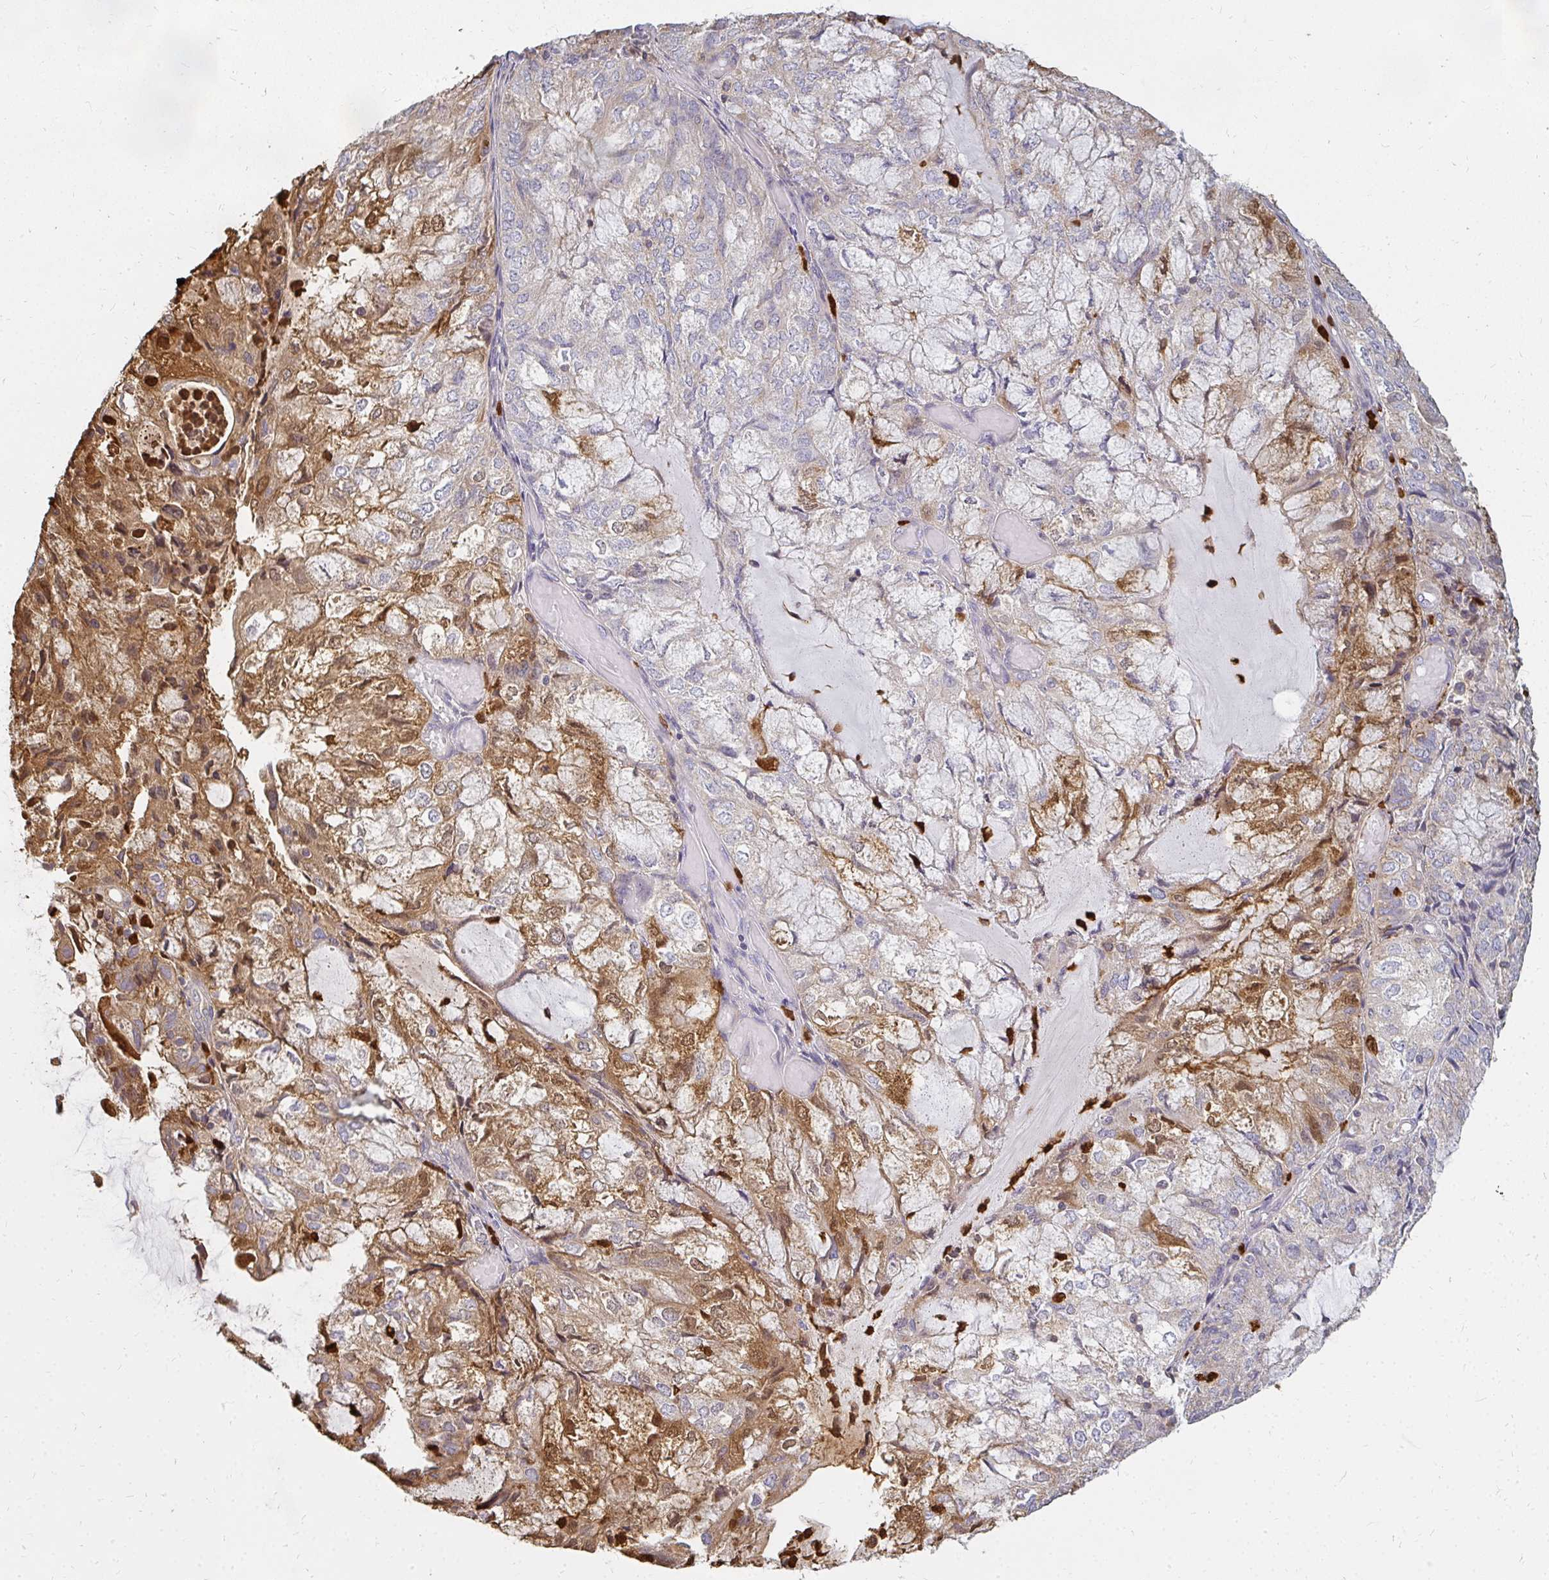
{"staining": {"intensity": "moderate", "quantity": "25%-75%", "location": "cytoplasmic/membranous,nuclear"}, "tissue": "endometrial cancer", "cell_type": "Tumor cells", "image_type": "cancer", "snomed": [{"axis": "morphology", "description": "Adenocarcinoma, NOS"}, {"axis": "topography", "description": "Endometrium"}], "caption": "Immunohistochemical staining of human adenocarcinoma (endometrial) displays moderate cytoplasmic/membranous and nuclear protein positivity in approximately 25%-75% of tumor cells.", "gene": "CNTRL", "patient": {"sex": "female", "age": 81}}